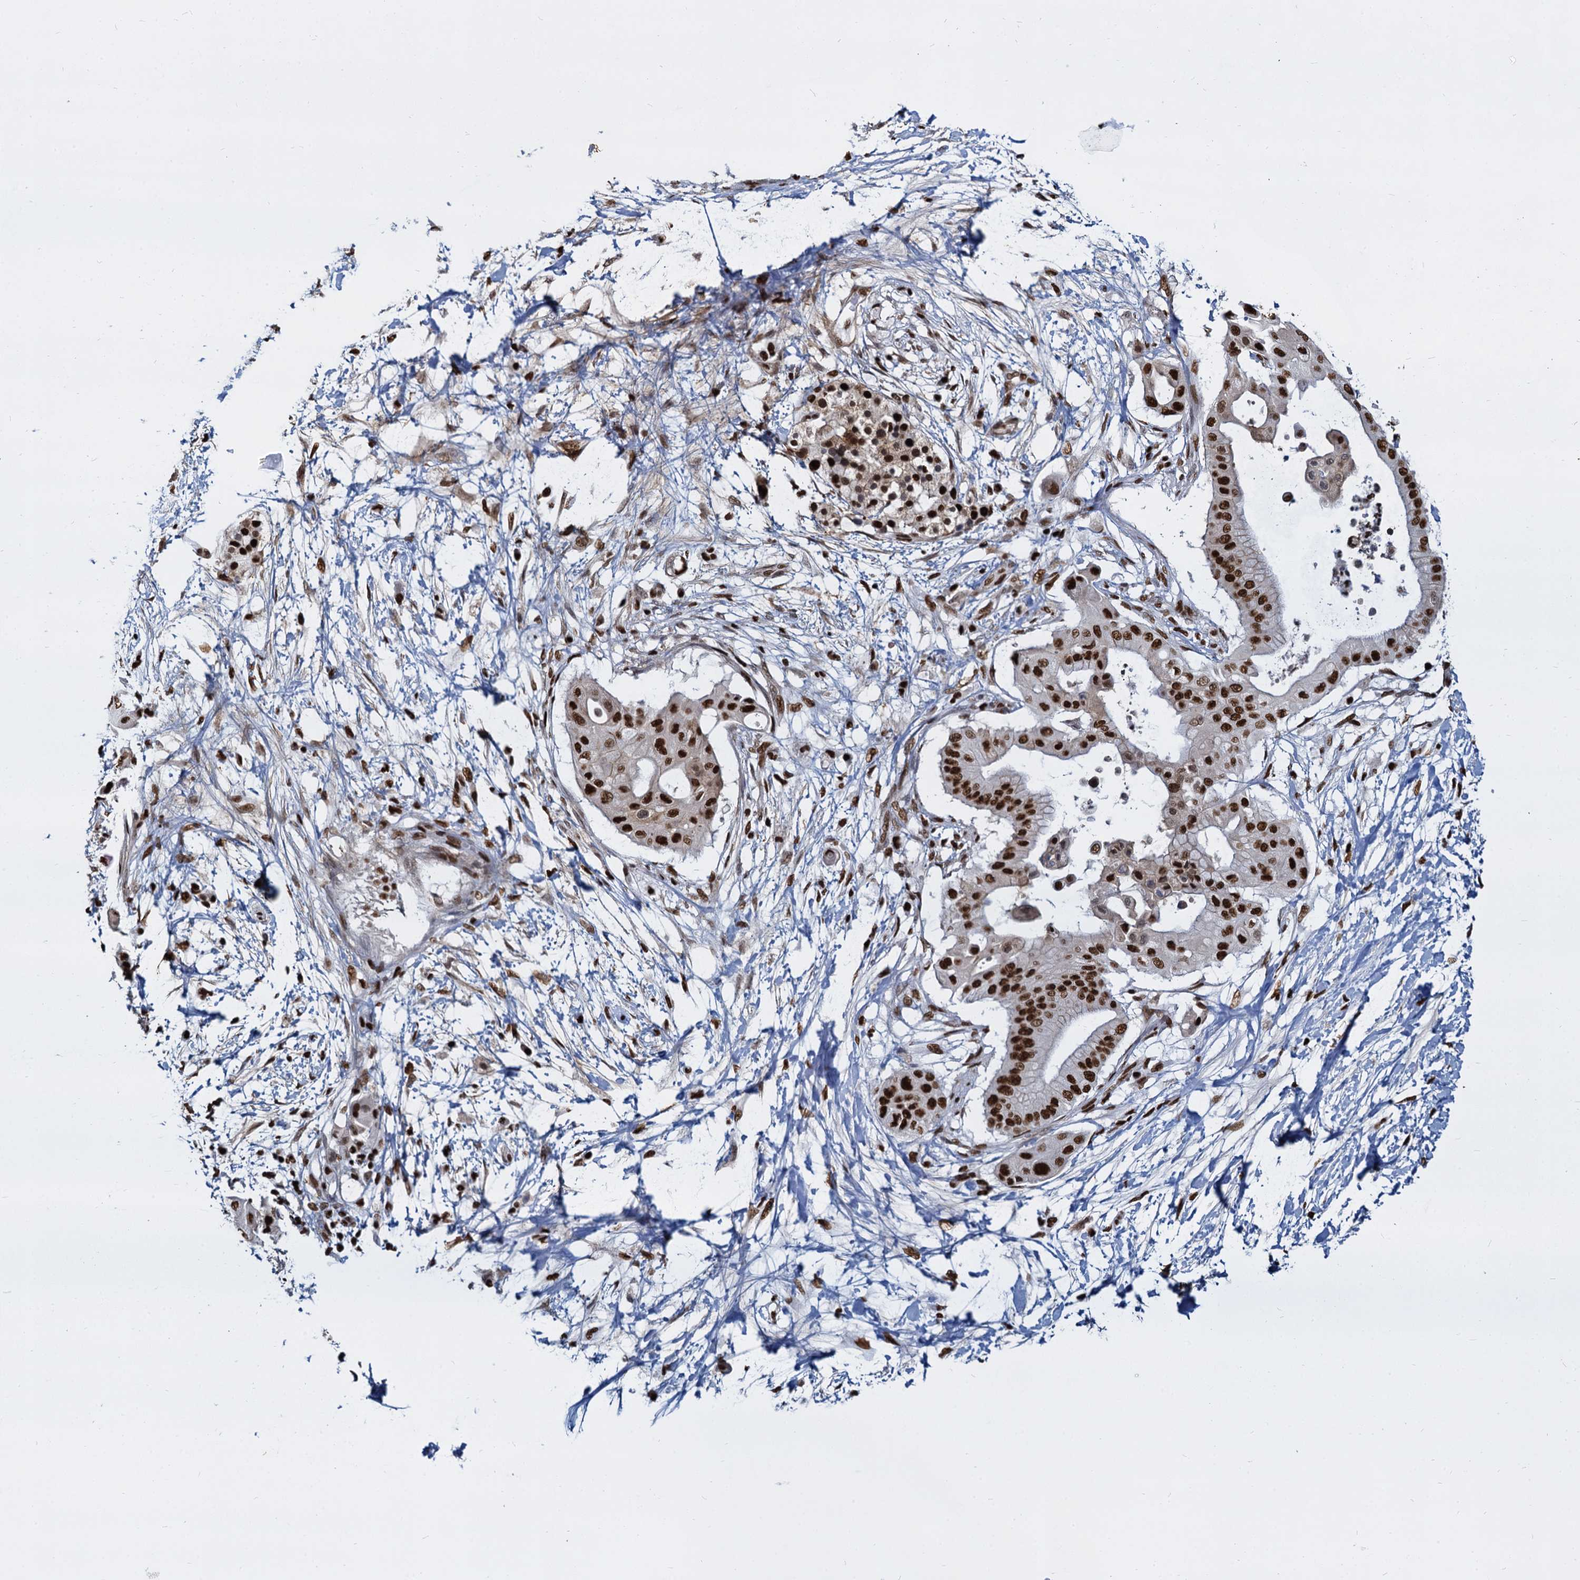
{"staining": {"intensity": "strong", "quantity": ">75%", "location": "nuclear"}, "tissue": "pancreatic cancer", "cell_type": "Tumor cells", "image_type": "cancer", "snomed": [{"axis": "morphology", "description": "Adenocarcinoma, NOS"}, {"axis": "topography", "description": "Pancreas"}], "caption": "Tumor cells demonstrate high levels of strong nuclear positivity in approximately >75% of cells in human adenocarcinoma (pancreatic). (Stains: DAB in brown, nuclei in blue, Microscopy: brightfield microscopy at high magnification).", "gene": "DCPS", "patient": {"sex": "male", "age": 68}}